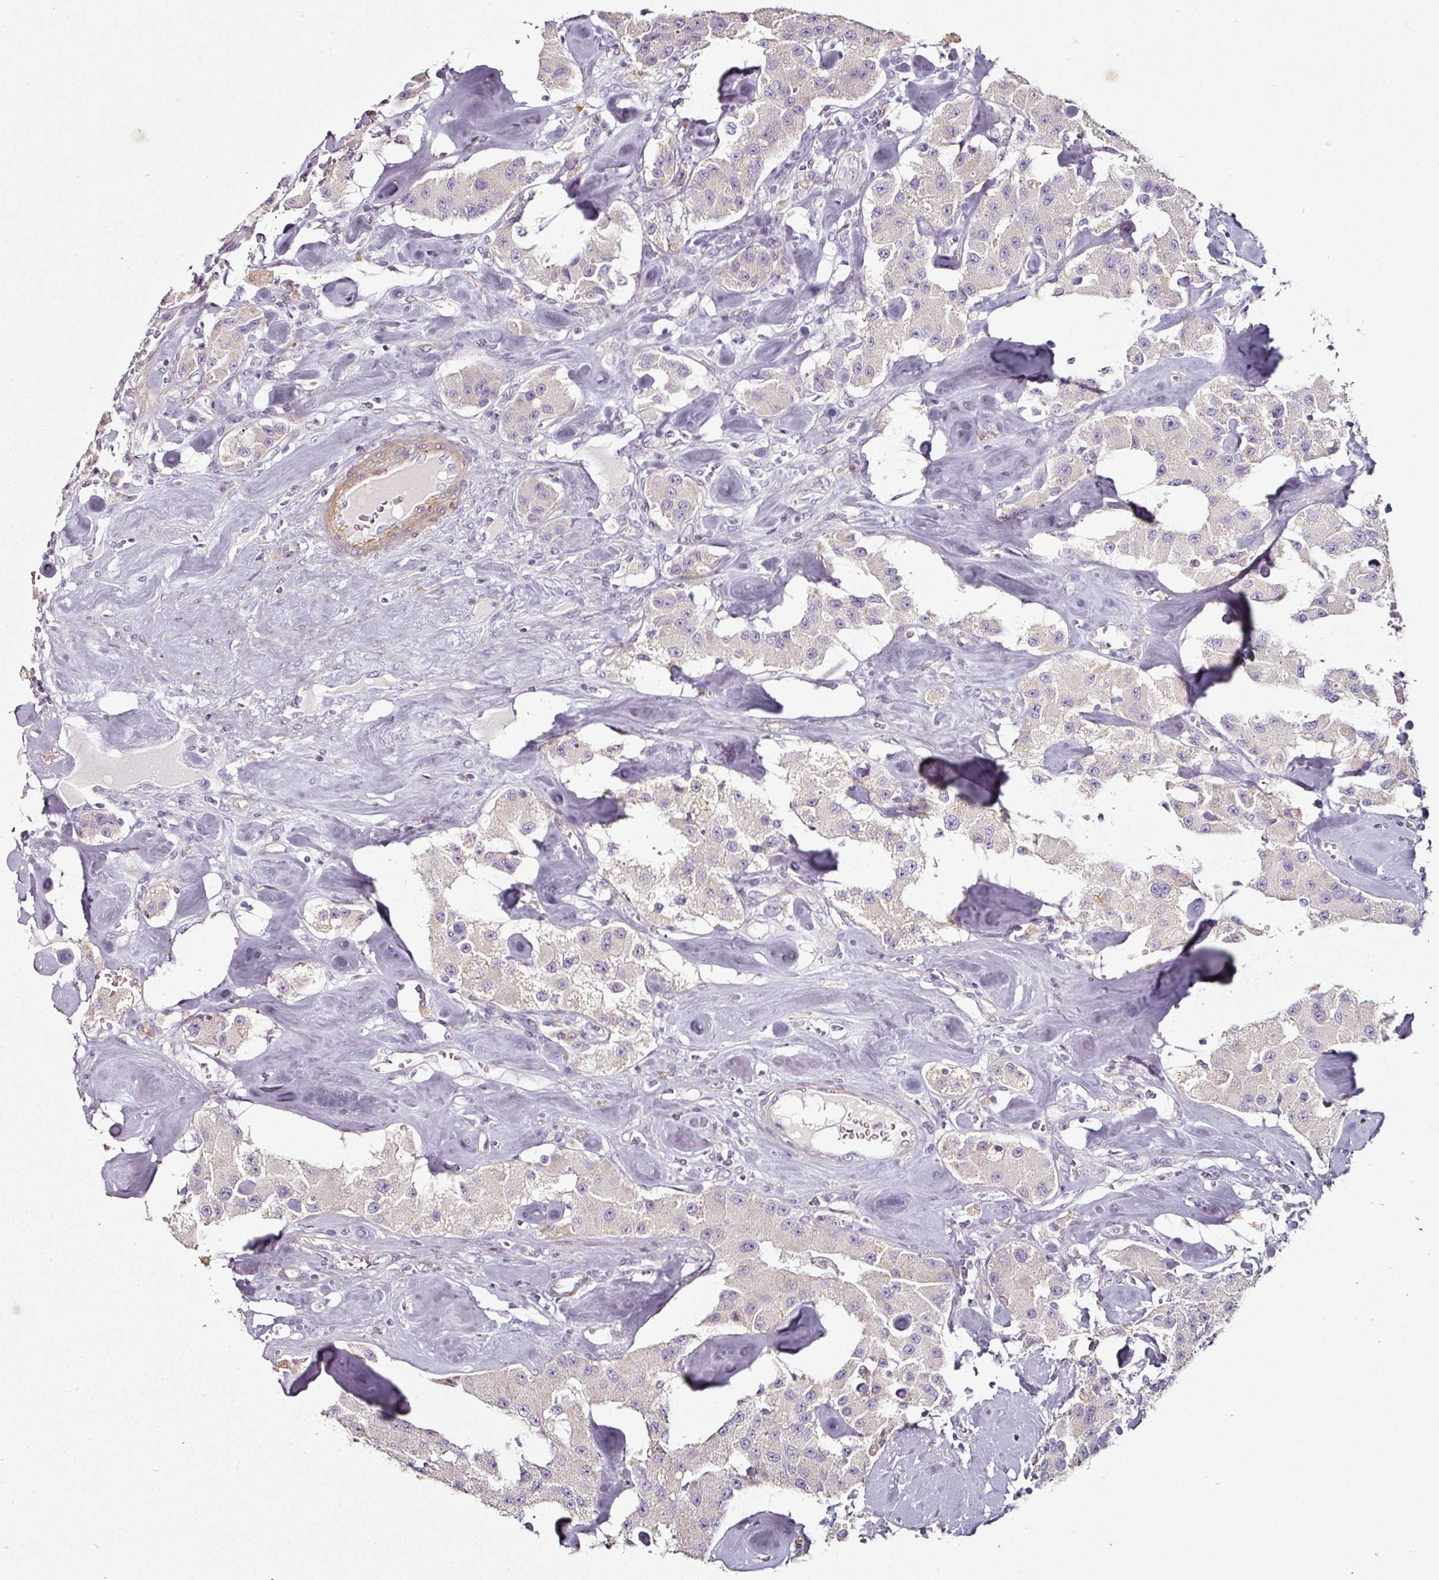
{"staining": {"intensity": "weak", "quantity": "<25%", "location": "cytoplasmic/membranous"}, "tissue": "carcinoid", "cell_type": "Tumor cells", "image_type": "cancer", "snomed": [{"axis": "morphology", "description": "Carcinoid, malignant, NOS"}, {"axis": "topography", "description": "Pancreas"}], "caption": "This is an immunohistochemistry (IHC) micrograph of human malignant carcinoid. There is no expression in tumor cells.", "gene": "CAP2", "patient": {"sex": "male", "age": 41}}